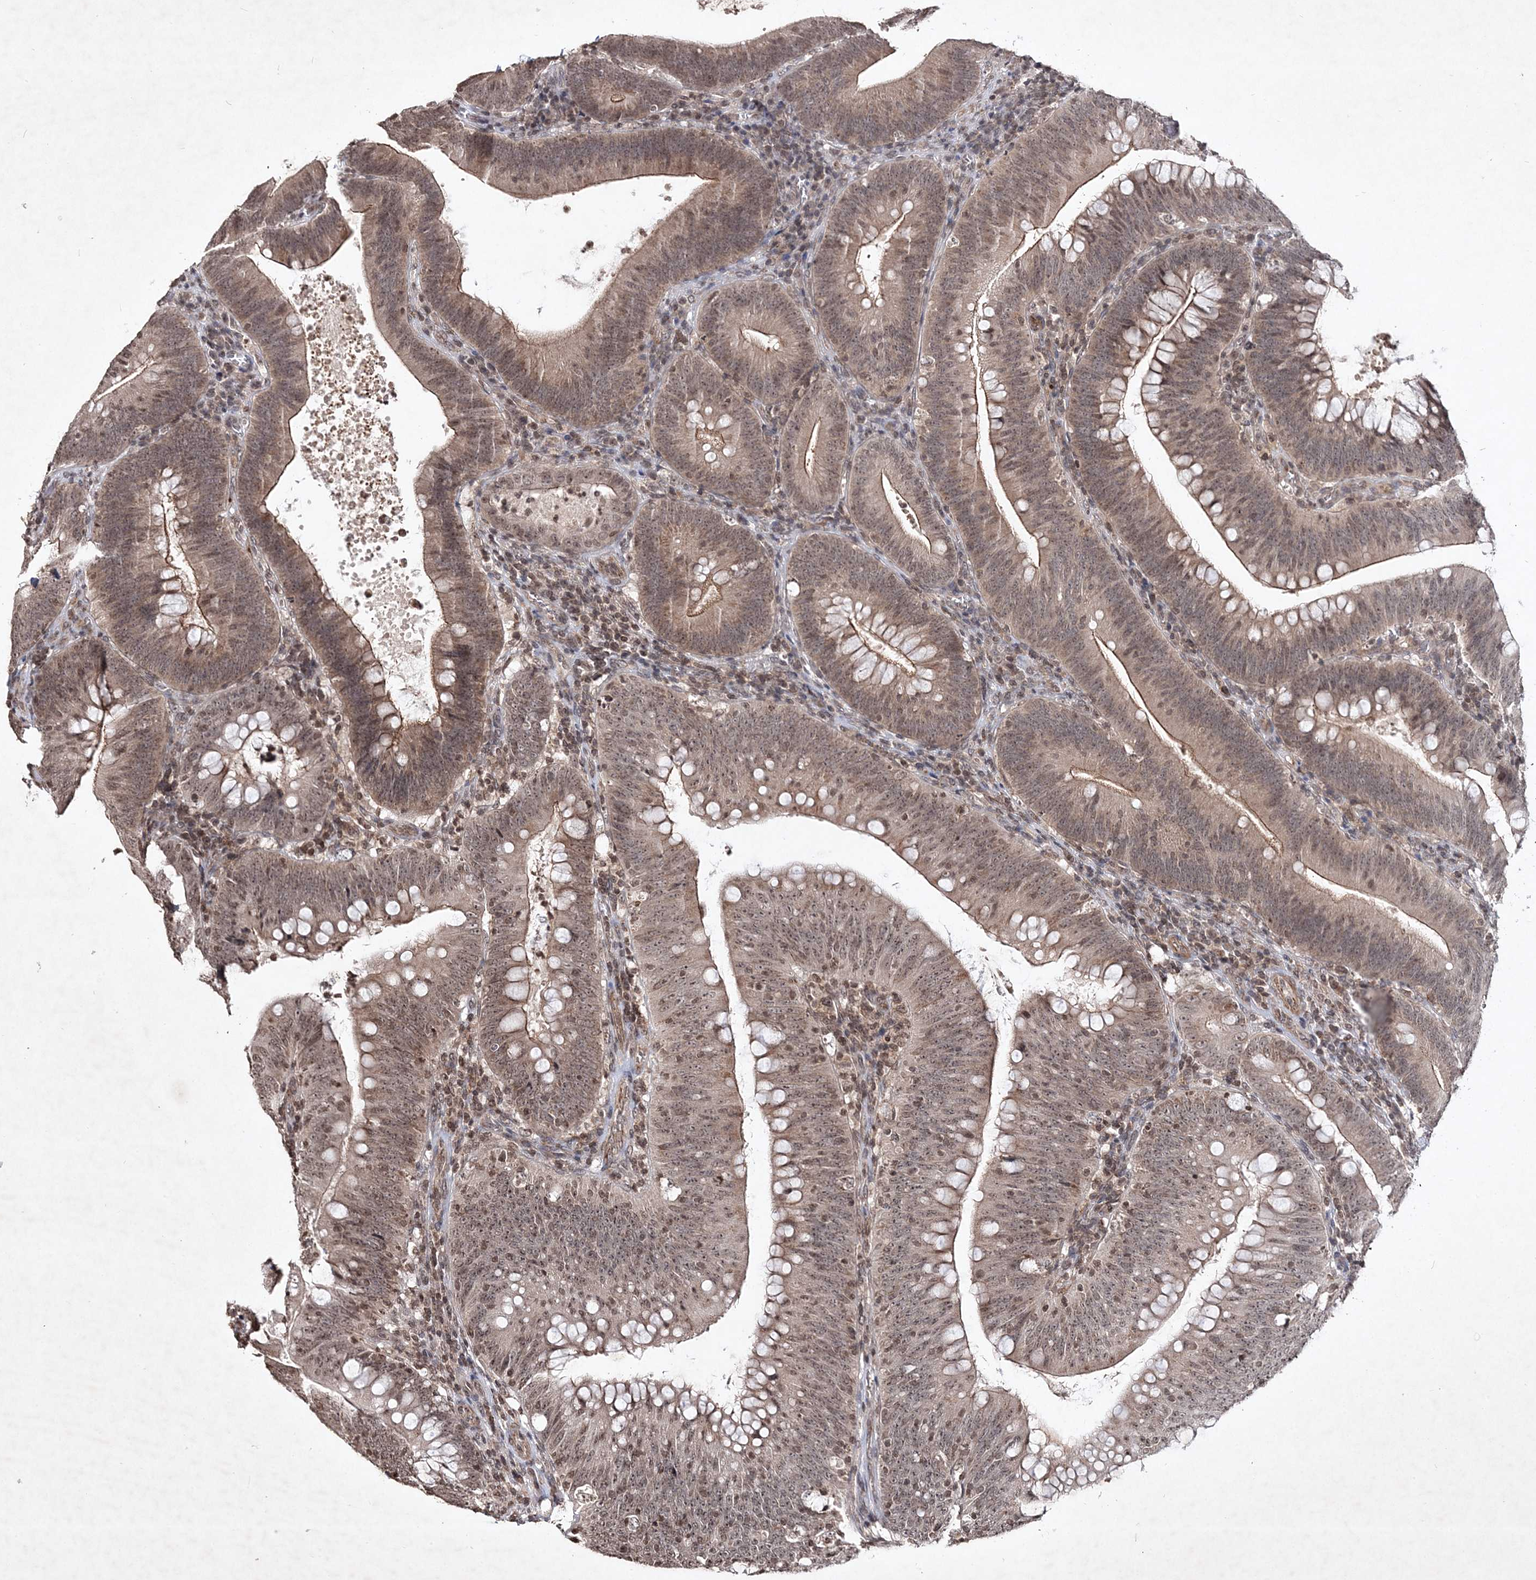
{"staining": {"intensity": "moderate", "quantity": ">75%", "location": "nuclear"}, "tissue": "colorectal cancer", "cell_type": "Tumor cells", "image_type": "cancer", "snomed": [{"axis": "morphology", "description": "Normal tissue, NOS"}, {"axis": "topography", "description": "Colon"}], "caption": "A high-resolution histopathology image shows immunohistochemistry staining of colorectal cancer, which exhibits moderate nuclear positivity in about >75% of tumor cells. Nuclei are stained in blue.", "gene": "SOWAHB", "patient": {"sex": "female", "age": 82}}